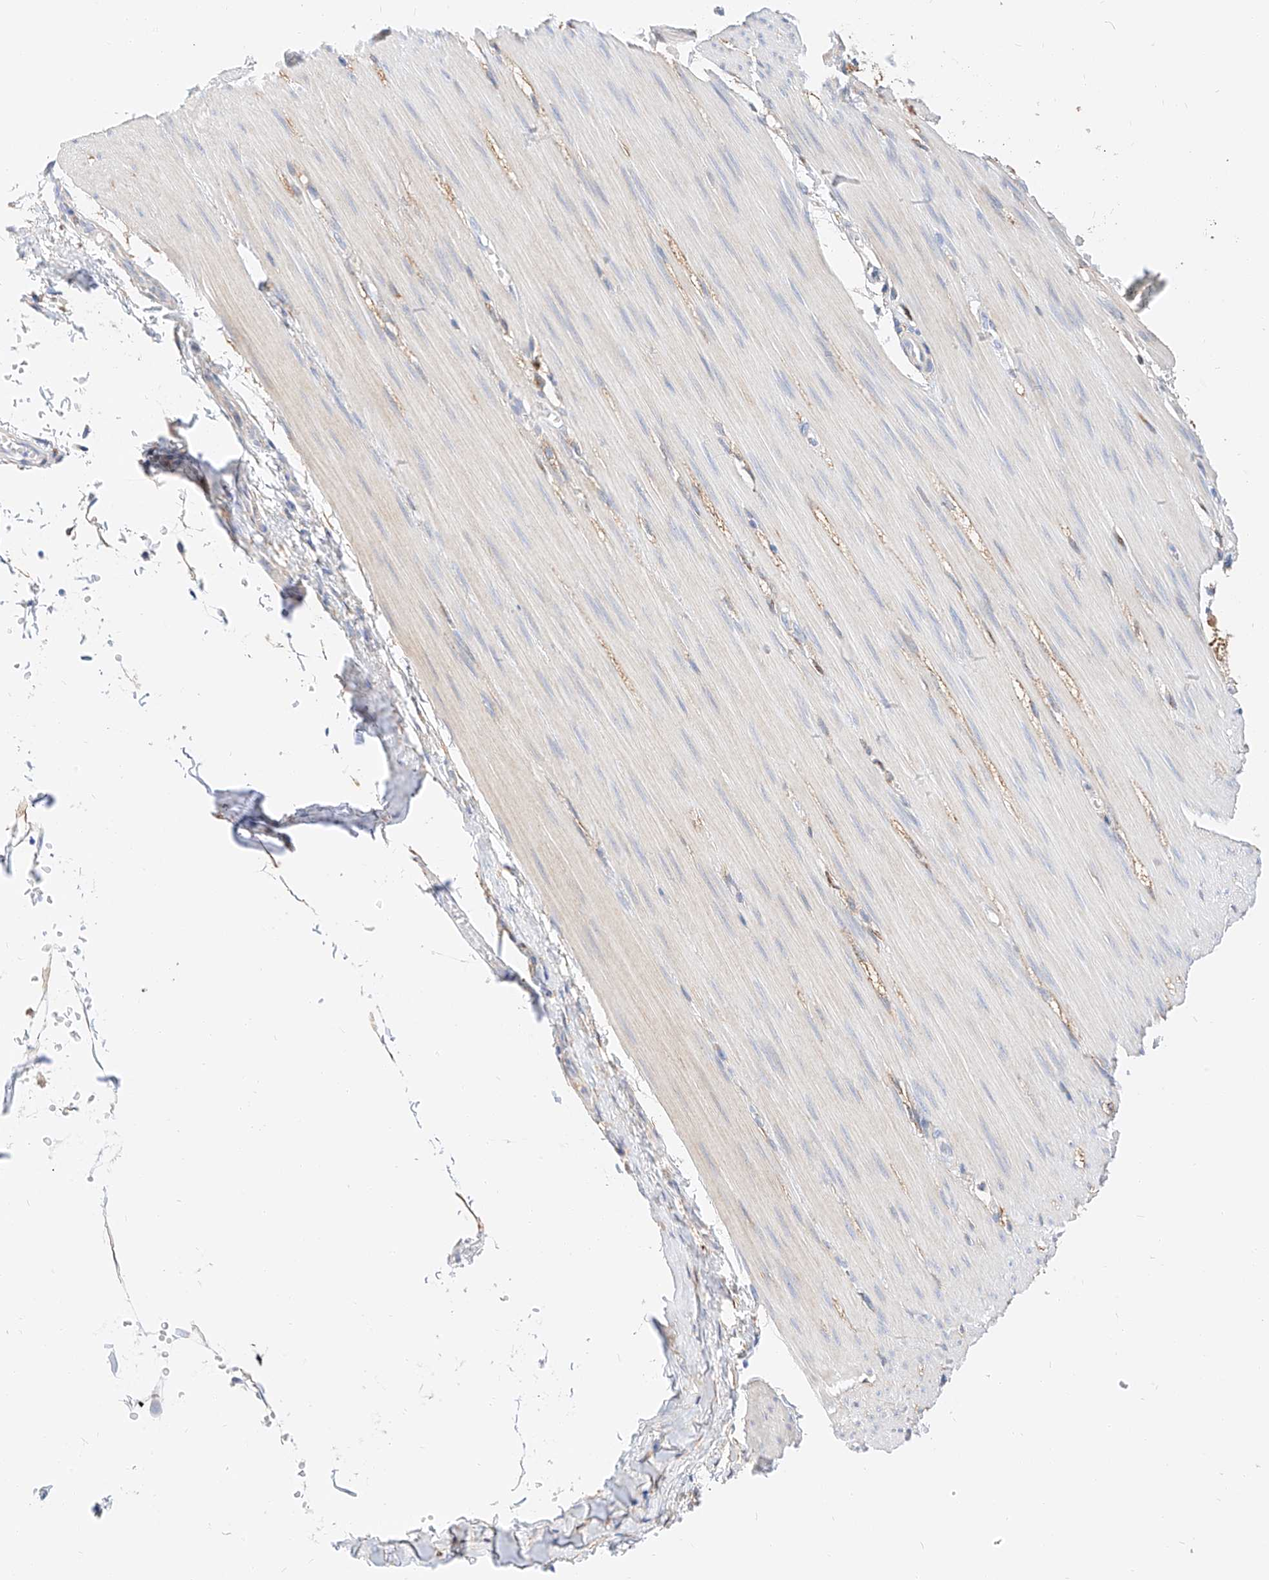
{"staining": {"intensity": "negative", "quantity": "none", "location": "none"}, "tissue": "smooth muscle", "cell_type": "Smooth muscle cells", "image_type": "normal", "snomed": [{"axis": "morphology", "description": "Normal tissue, NOS"}, {"axis": "morphology", "description": "Adenocarcinoma, NOS"}, {"axis": "topography", "description": "Colon"}, {"axis": "topography", "description": "Peripheral nerve tissue"}], "caption": "Immunohistochemical staining of unremarkable smooth muscle exhibits no significant staining in smooth muscle cells.", "gene": "MAP7", "patient": {"sex": "male", "age": 14}}